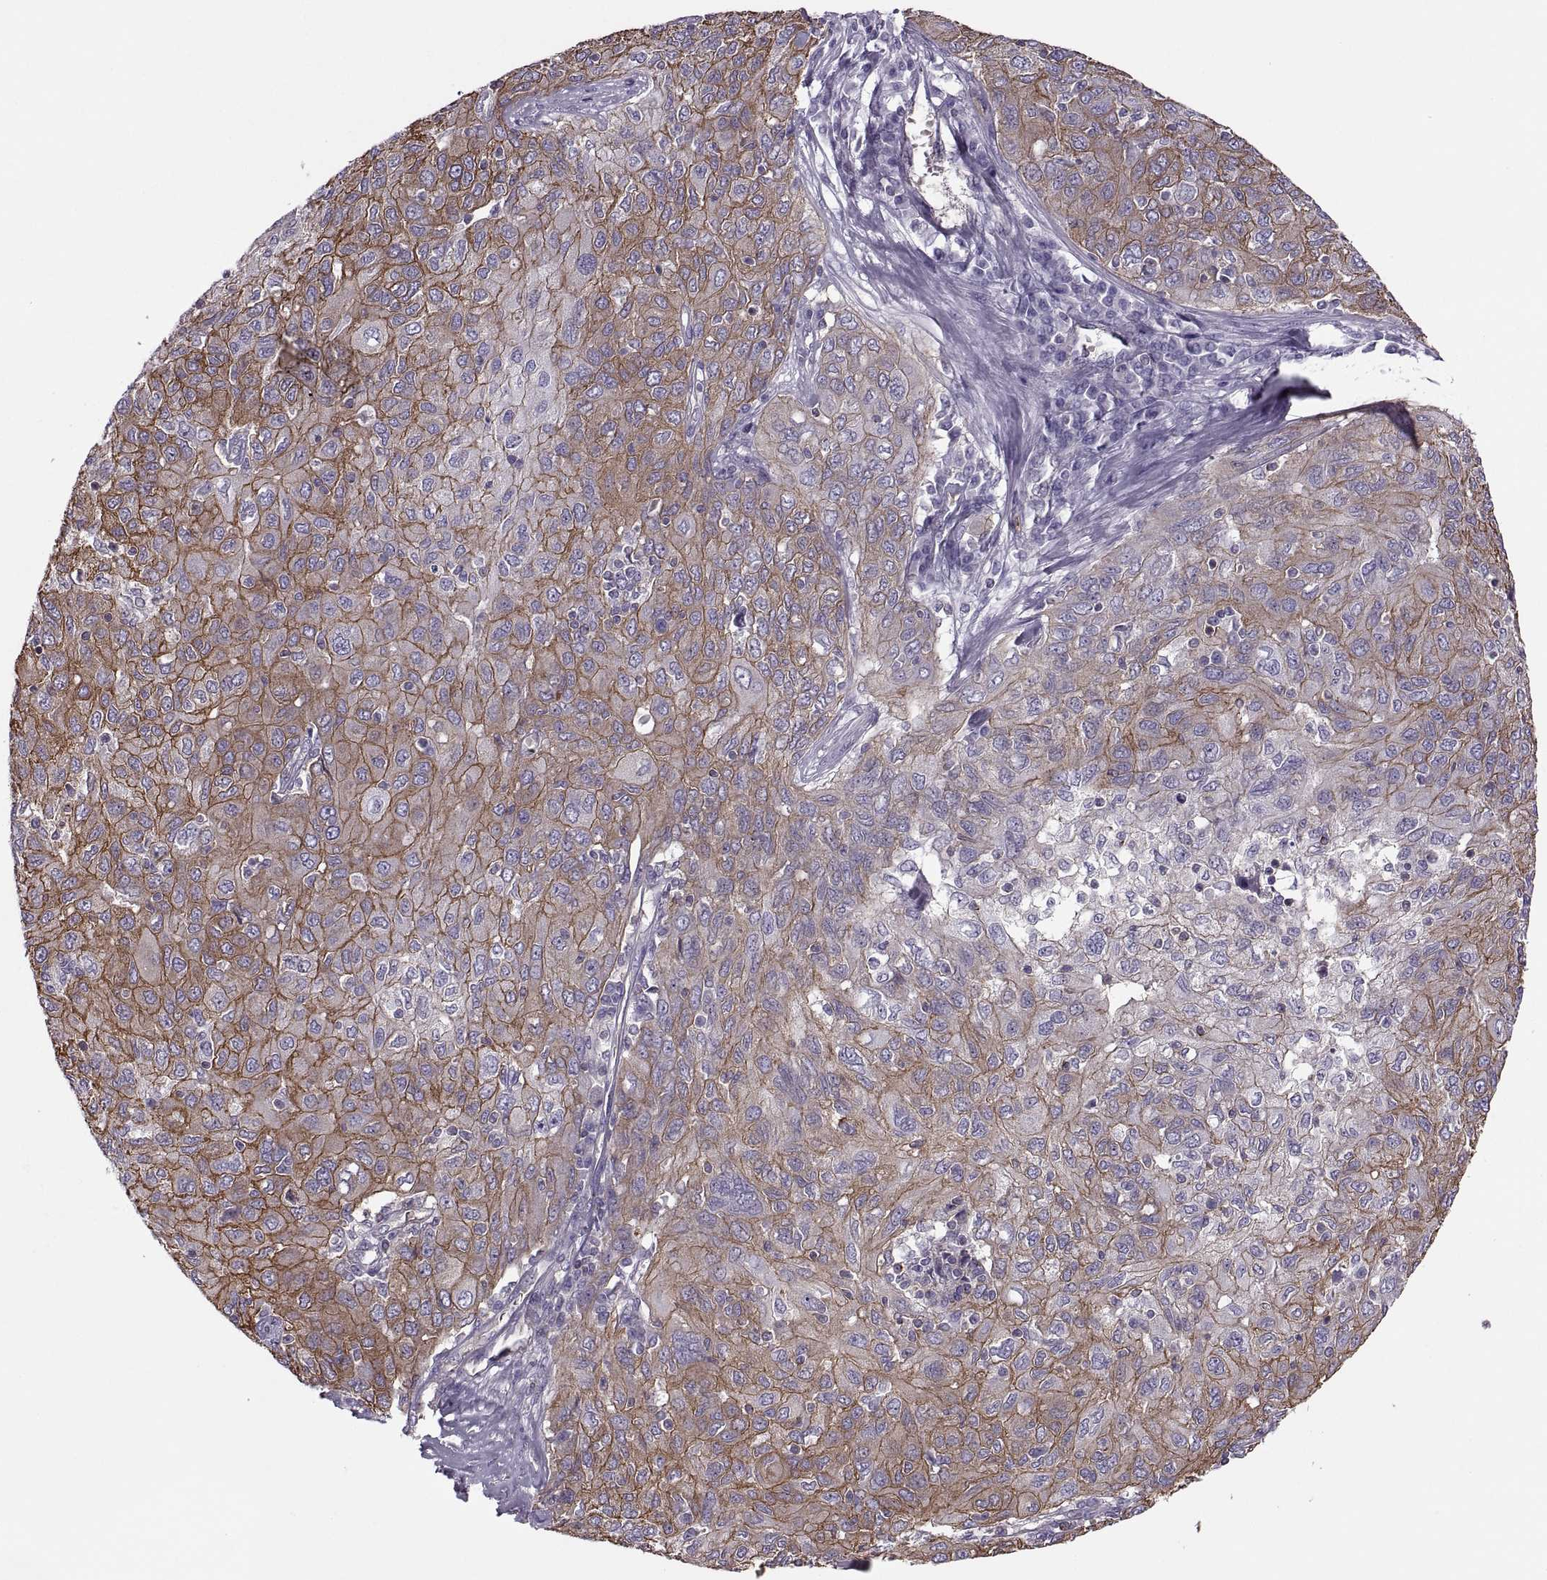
{"staining": {"intensity": "strong", "quantity": ">75%", "location": "cytoplasmic/membranous"}, "tissue": "ovarian cancer", "cell_type": "Tumor cells", "image_type": "cancer", "snomed": [{"axis": "morphology", "description": "Carcinoma, endometroid"}, {"axis": "topography", "description": "Ovary"}], "caption": "Ovarian cancer (endometroid carcinoma) was stained to show a protein in brown. There is high levels of strong cytoplasmic/membranous positivity in approximately >75% of tumor cells.", "gene": "SLC2A3", "patient": {"sex": "female", "age": 50}}